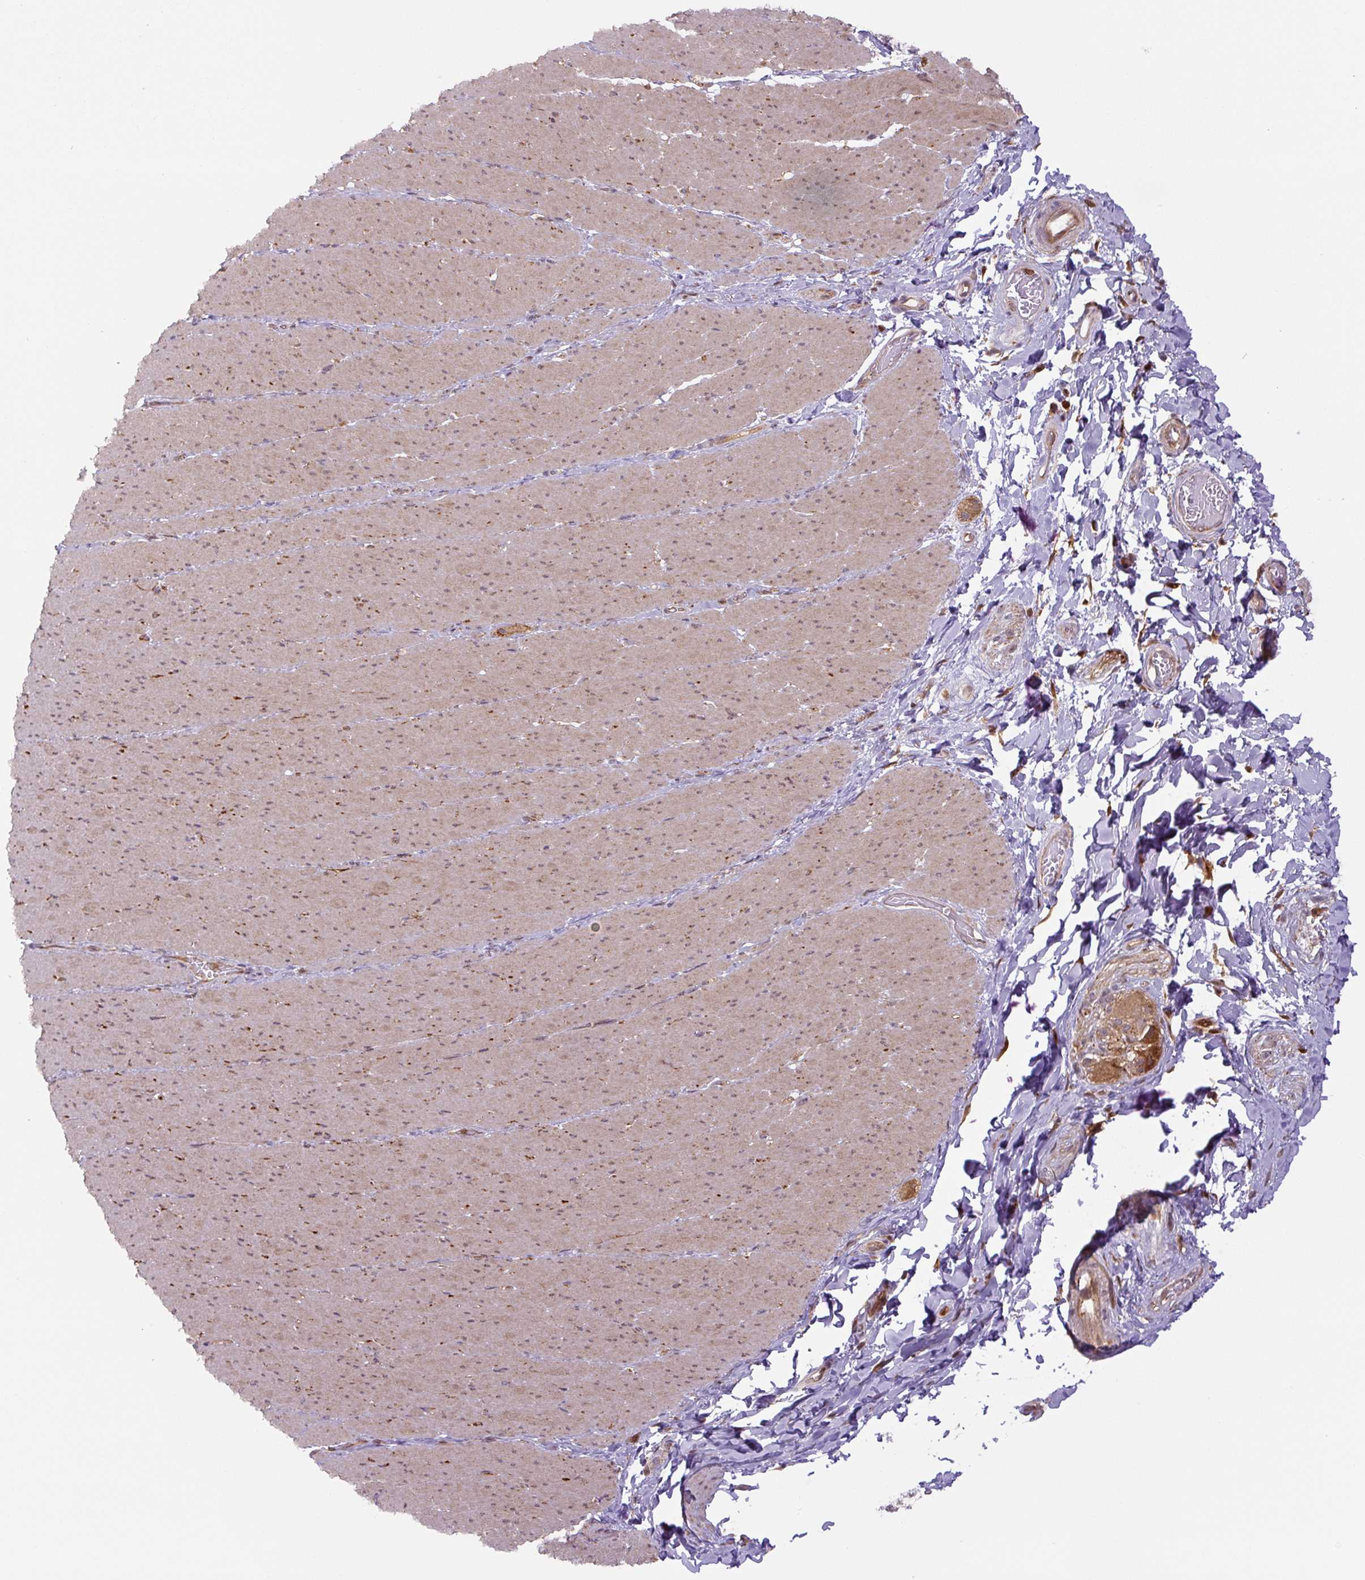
{"staining": {"intensity": "weak", "quantity": "25%-75%", "location": "cytoplasmic/membranous"}, "tissue": "smooth muscle", "cell_type": "Smooth muscle cells", "image_type": "normal", "snomed": [{"axis": "morphology", "description": "Normal tissue, NOS"}, {"axis": "topography", "description": "Smooth muscle"}, {"axis": "topography", "description": "Rectum"}], "caption": "Smooth muscle cells demonstrate weak cytoplasmic/membranous staining in approximately 25%-75% of cells in unremarkable smooth muscle. (DAB (3,3'-diaminobenzidine) IHC, brown staining for protein, blue staining for nuclei).", "gene": "ZSWIM7", "patient": {"sex": "male", "age": 53}}